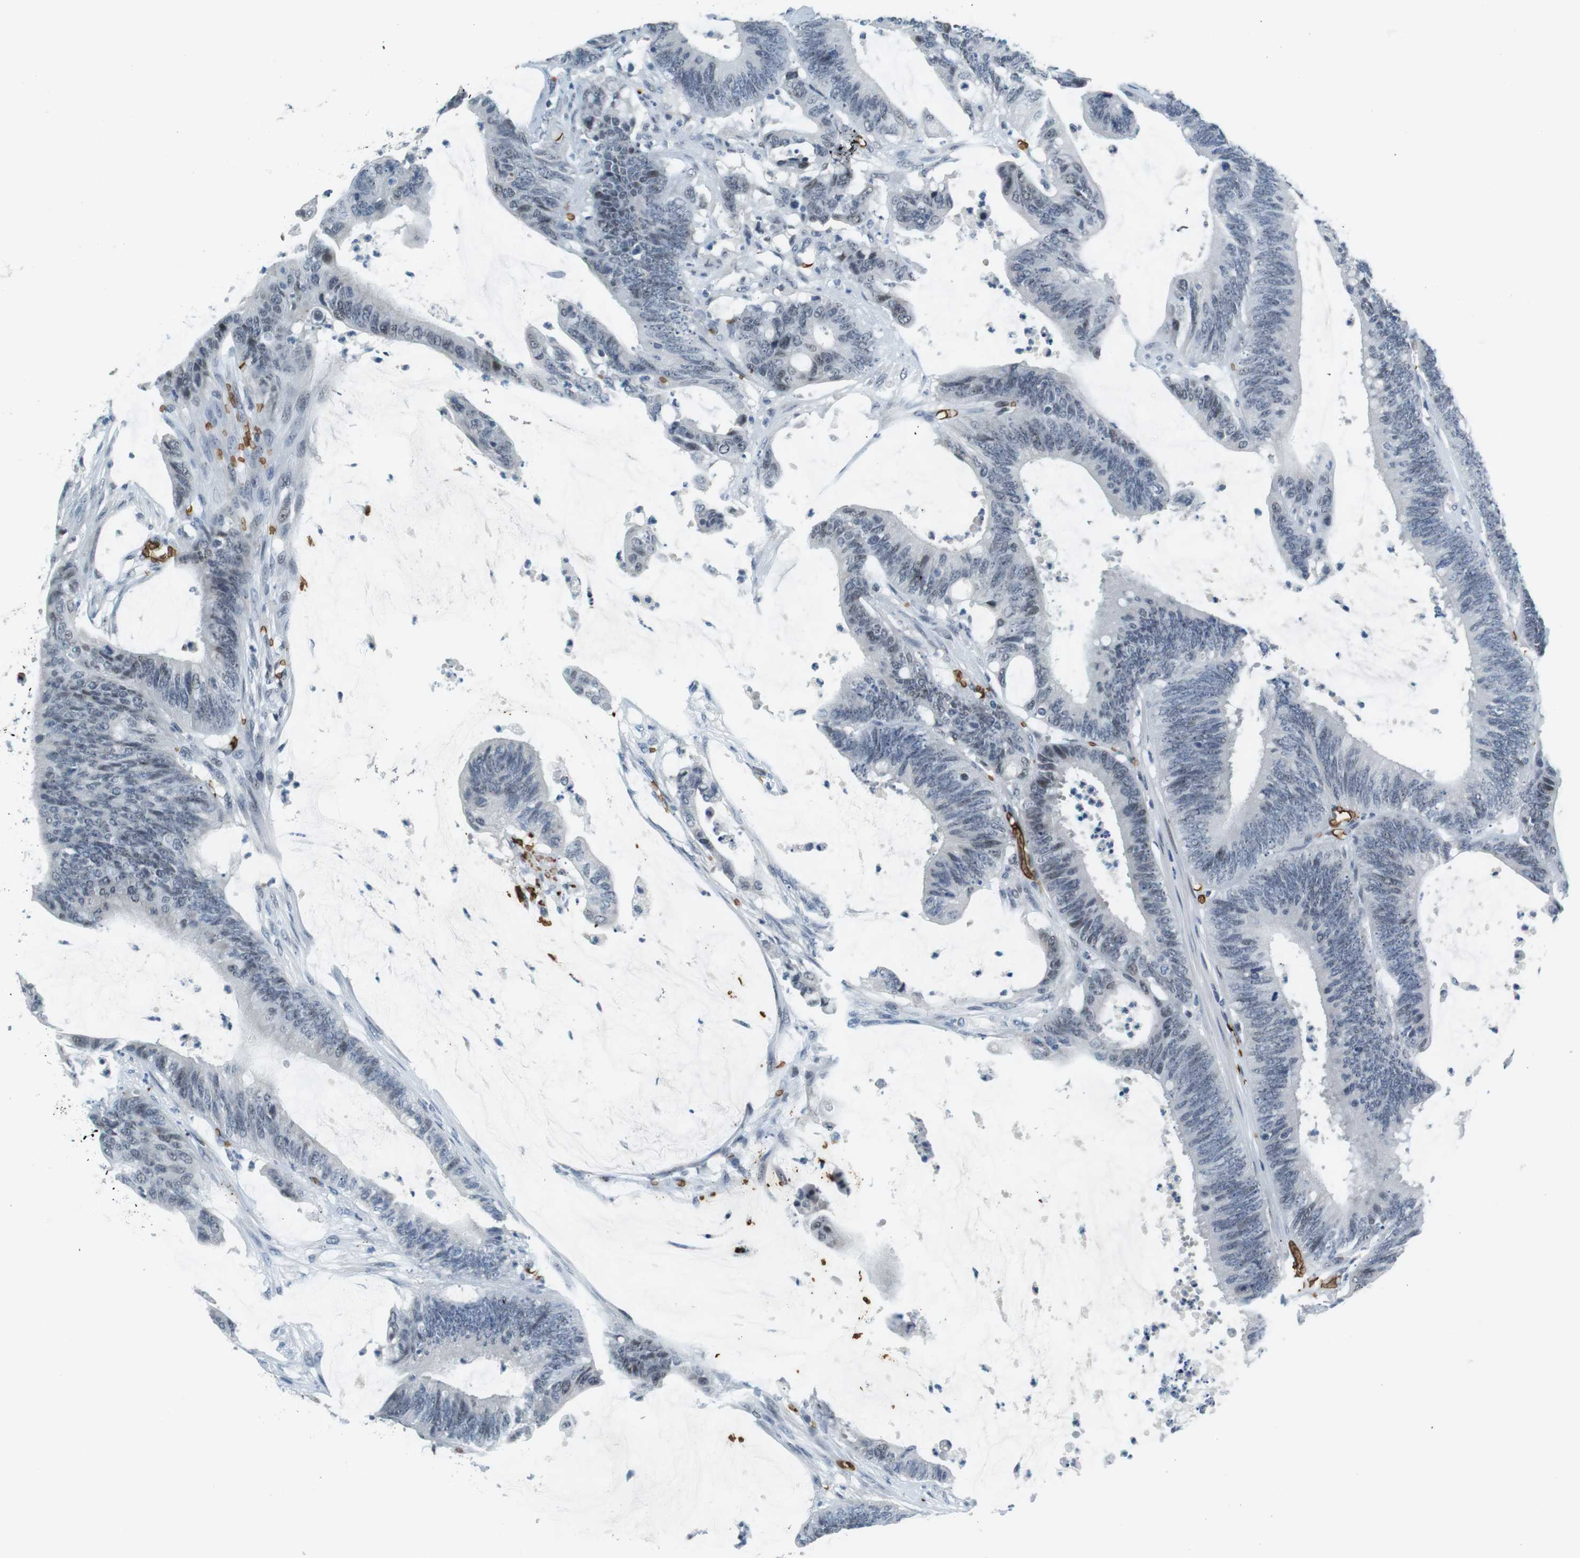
{"staining": {"intensity": "negative", "quantity": "none", "location": "none"}, "tissue": "colorectal cancer", "cell_type": "Tumor cells", "image_type": "cancer", "snomed": [{"axis": "morphology", "description": "Adenocarcinoma, NOS"}, {"axis": "topography", "description": "Rectum"}], "caption": "DAB (3,3'-diaminobenzidine) immunohistochemical staining of human colorectal cancer (adenocarcinoma) demonstrates no significant positivity in tumor cells. (DAB (3,3'-diaminobenzidine) IHC, high magnification).", "gene": "SLC4A1", "patient": {"sex": "female", "age": 66}}